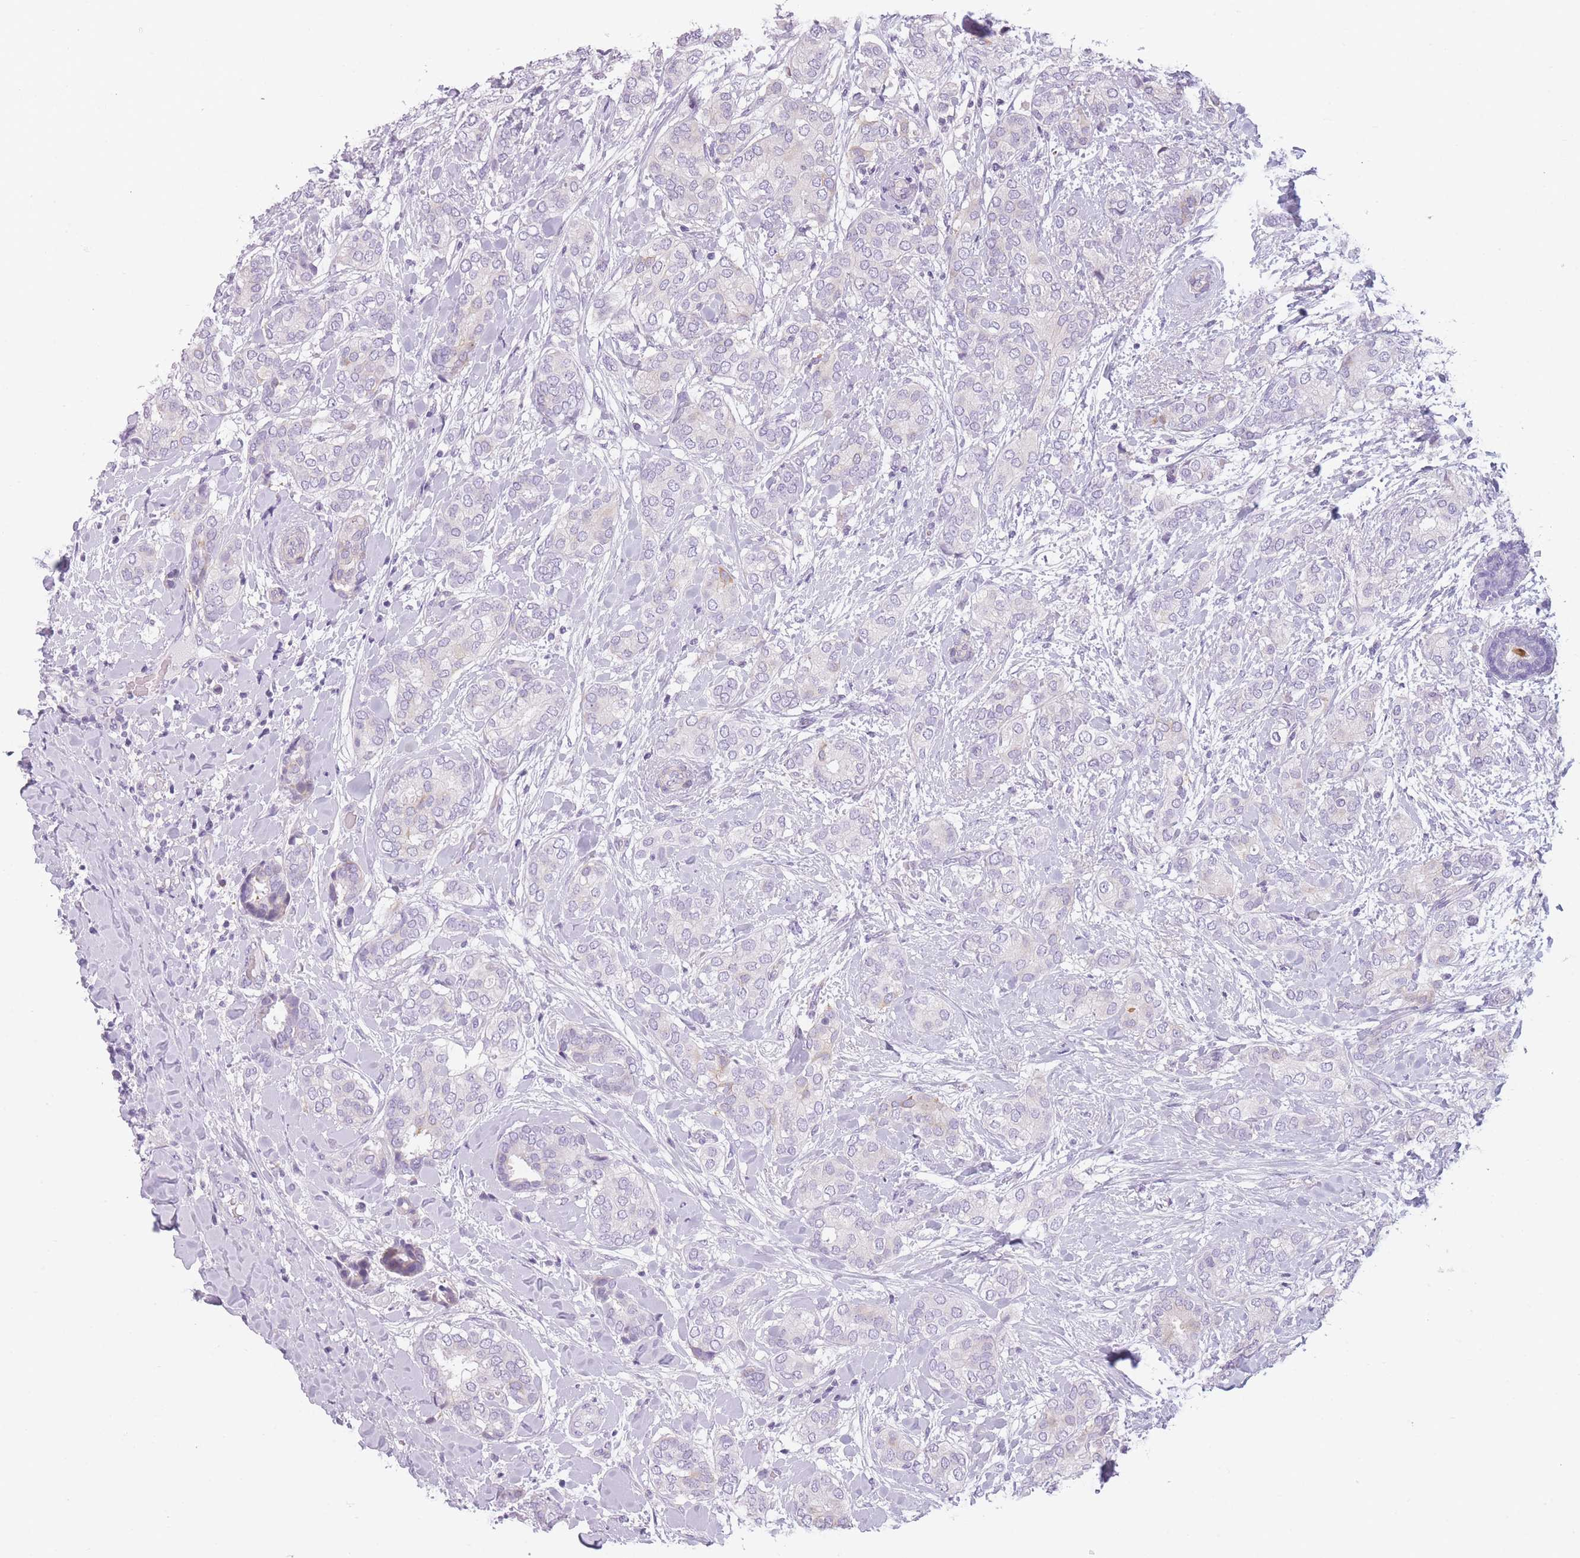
{"staining": {"intensity": "negative", "quantity": "none", "location": "none"}, "tissue": "breast cancer", "cell_type": "Tumor cells", "image_type": "cancer", "snomed": [{"axis": "morphology", "description": "Duct carcinoma"}, {"axis": "topography", "description": "Breast"}], "caption": "Immunohistochemistry (IHC) histopathology image of neoplastic tissue: human breast cancer stained with DAB (3,3'-diaminobenzidine) reveals no significant protein staining in tumor cells.", "gene": "GGT1", "patient": {"sex": "female", "age": 73}}